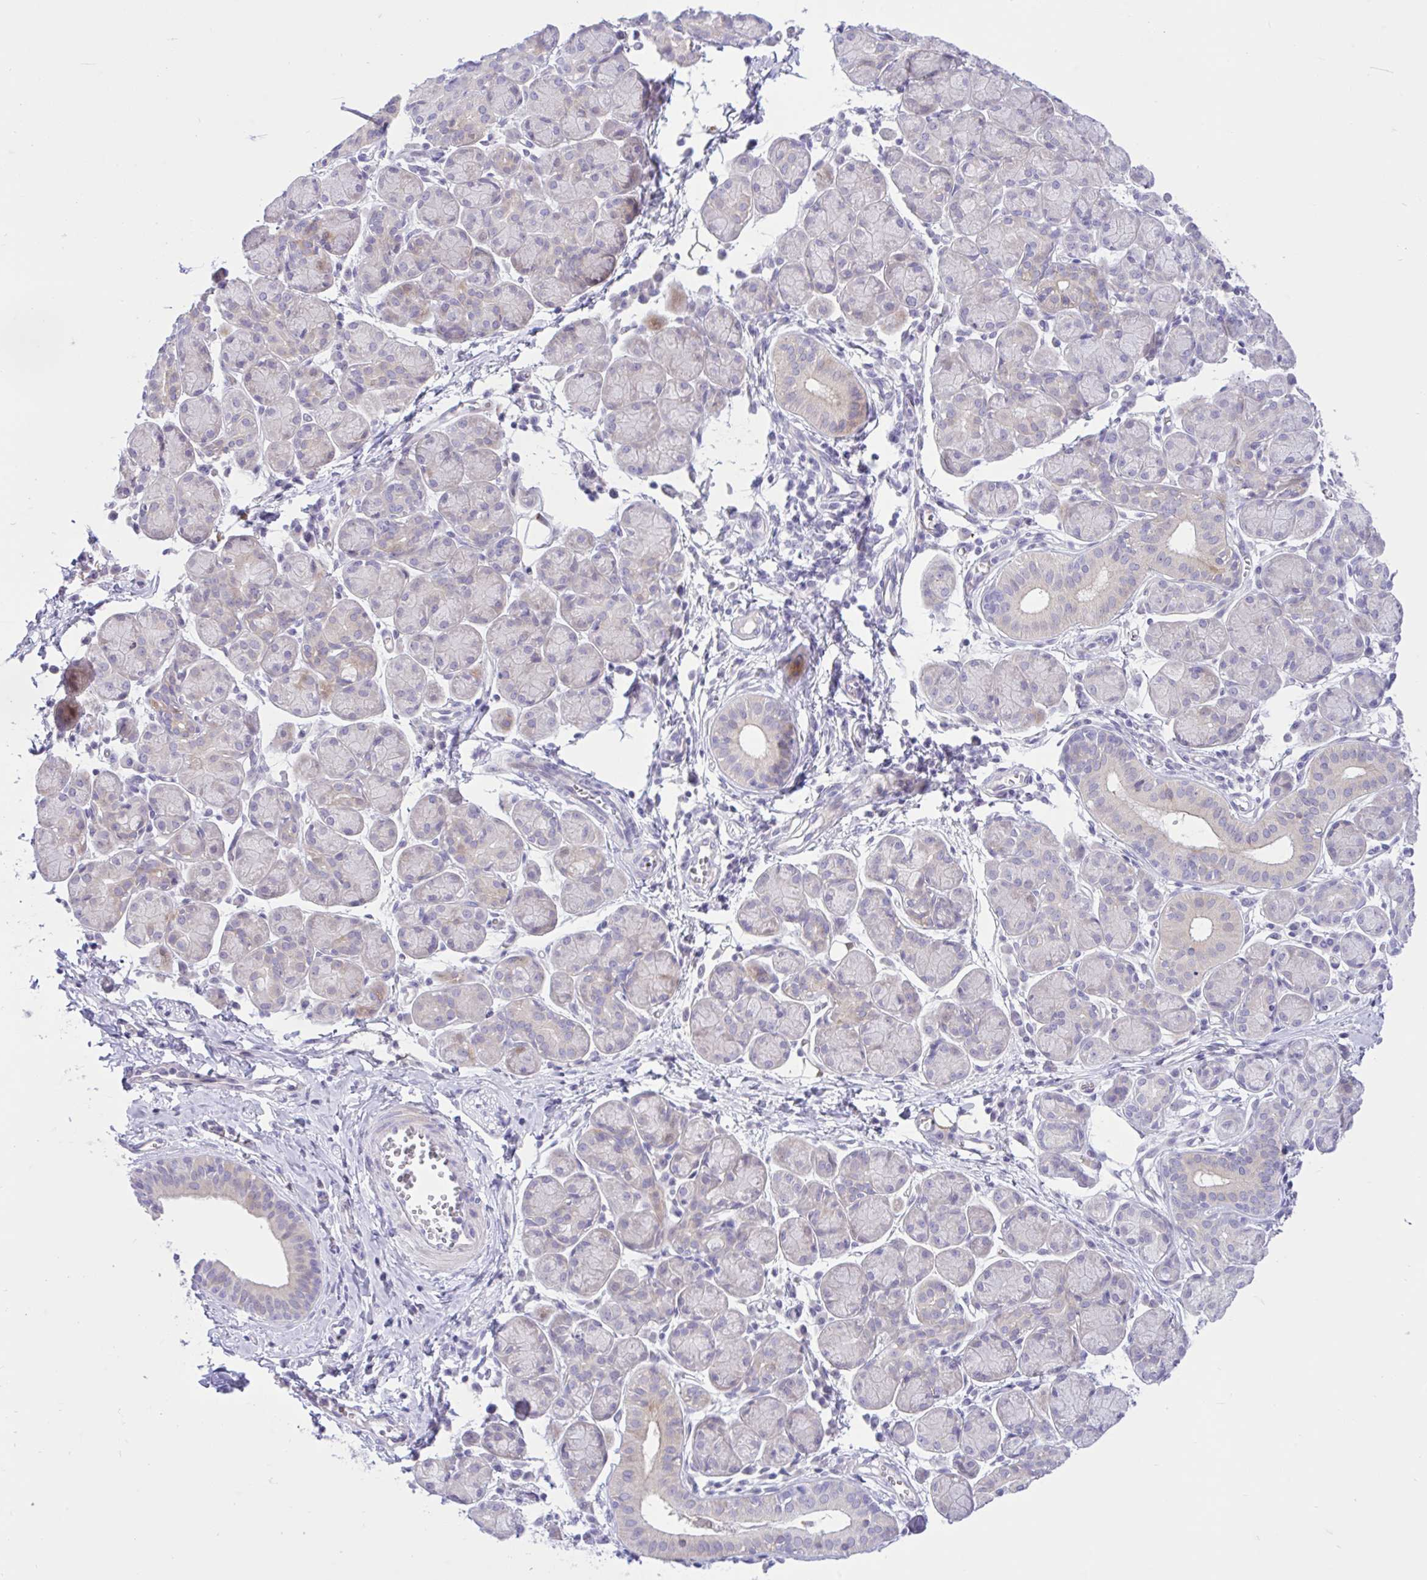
{"staining": {"intensity": "weak", "quantity": "<25%", "location": "cytoplasmic/membranous"}, "tissue": "salivary gland", "cell_type": "Glandular cells", "image_type": "normal", "snomed": [{"axis": "morphology", "description": "Normal tissue, NOS"}, {"axis": "morphology", "description": "Inflammation, NOS"}, {"axis": "topography", "description": "Lymph node"}, {"axis": "topography", "description": "Salivary gland"}], "caption": "A high-resolution photomicrograph shows immunohistochemistry staining of normal salivary gland, which displays no significant staining in glandular cells. Nuclei are stained in blue.", "gene": "ZNF101", "patient": {"sex": "male", "age": 3}}